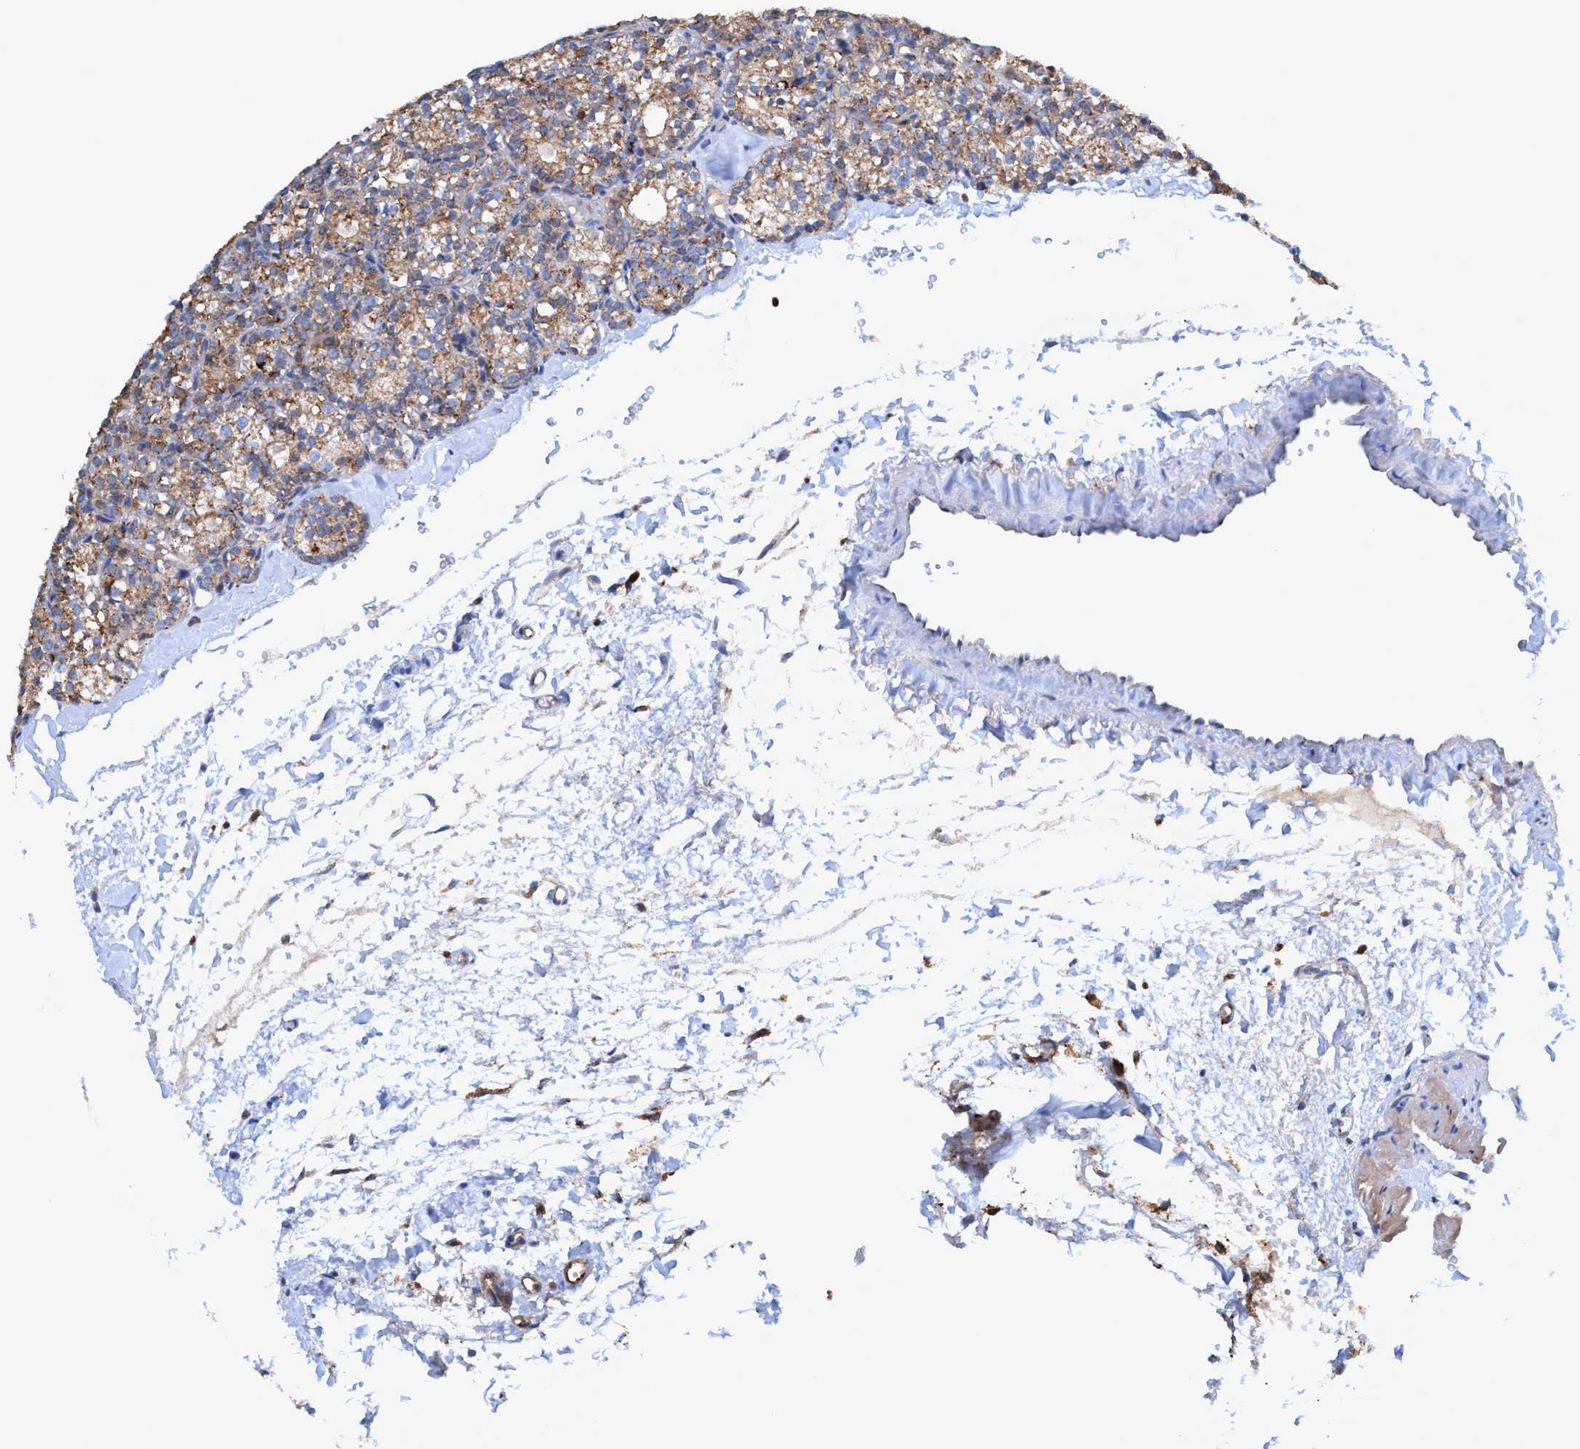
{"staining": {"intensity": "moderate", "quantity": ">75%", "location": "cytoplasmic/membranous"}, "tissue": "parathyroid gland", "cell_type": "Glandular cells", "image_type": "normal", "snomed": [{"axis": "morphology", "description": "Normal tissue, NOS"}, {"axis": "topography", "description": "Parathyroid gland"}], "caption": "IHC of benign parathyroid gland shows medium levels of moderate cytoplasmic/membranous expression in approximately >75% of glandular cells.", "gene": "TRIM65", "patient": {"sex": "female", "age": 64}}